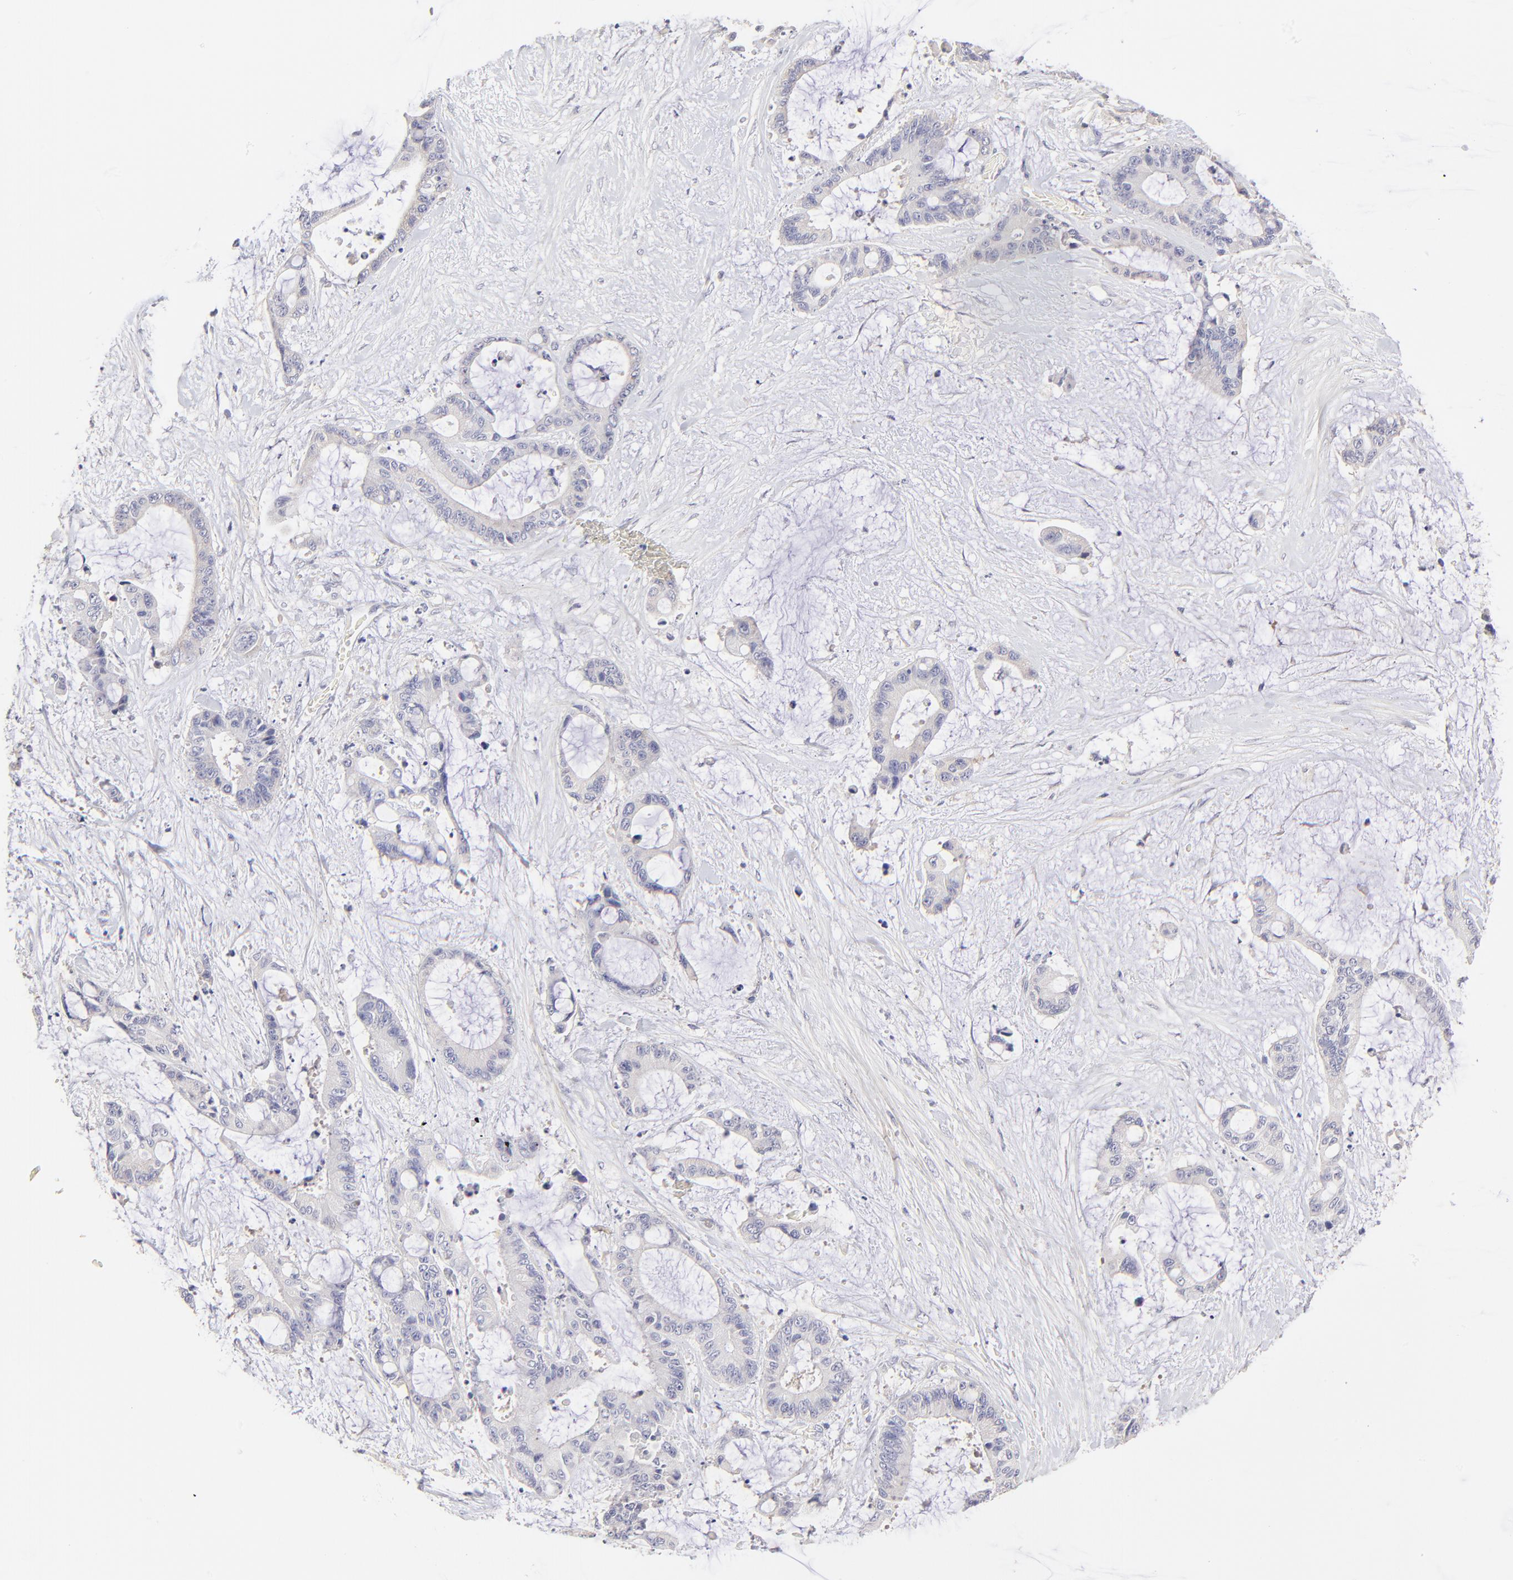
{"staining": {"intensity": "negative", "quantity": "none", "location": "none"}, "tissue": "liver cancer", "cell_type": "Tumor cells", "image_type": "cancer", "snomed": [{"axis": "morphology", "description": "Cholangiocarcinoma"}, {"axis": "topography", "description": "Liver"}], "caption": "Immunohistochemistry (IHC) micrograph of neoplastic tissue: human liver cancer (cholangiocarcinoma) stained with DAB (3,3'-diaminobenzidine) shows no significant protein expression in tumor cells.", "gene": "BTG2", "patient": {"sex": "female", "age": 73}}